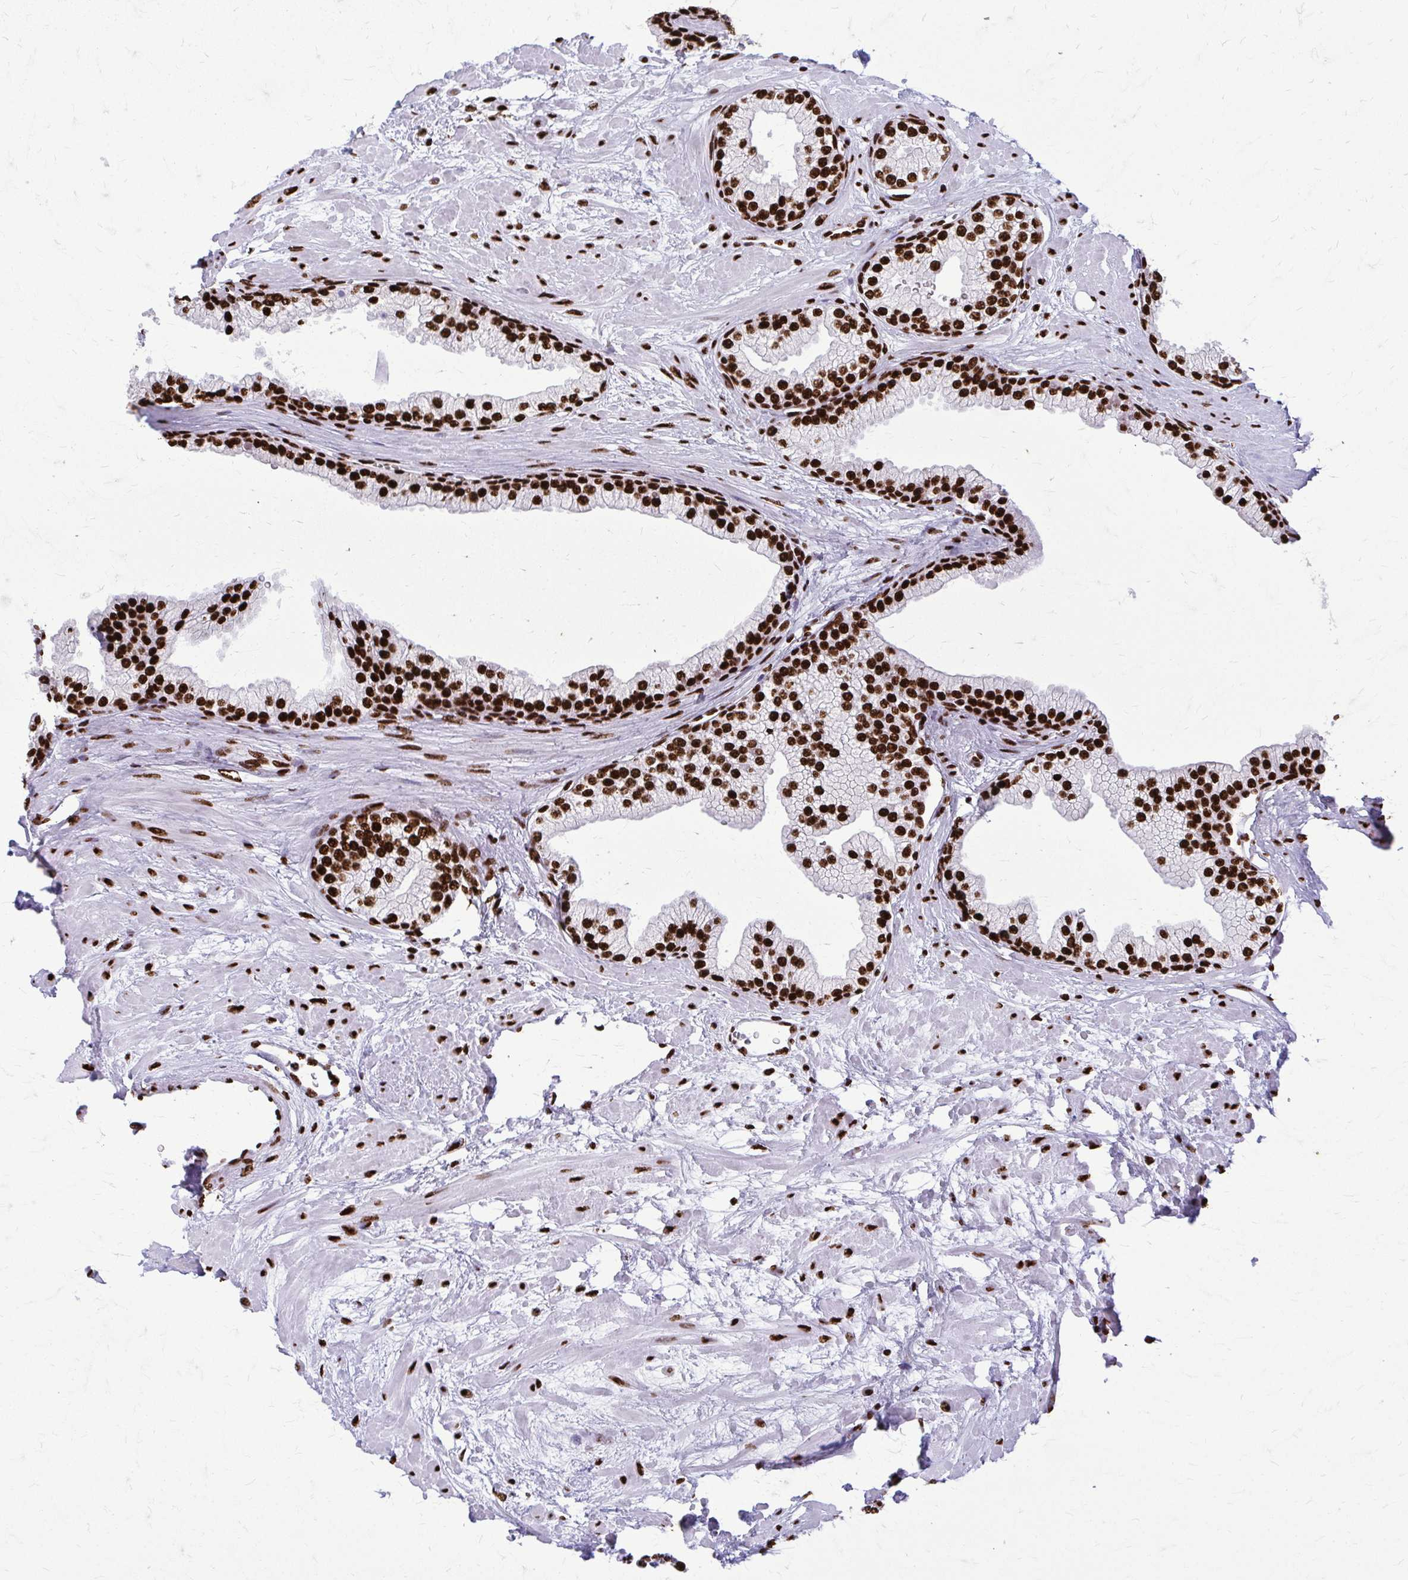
{"staining": {"intensity": "strong", "quantity": ">75%", "location": "nuclear"}, "tissue": "prostate", "cell_type": "Glandular cells", "image_type": "normal", "snomed": [{"axis": "morphology", "description": "Normal tissue, NOS"}, {"axis": "topography", "description": "Prostate"}, {"axis": "topography", "description": "Peripheral nerve tissue"}], "caption": "Strong nuclear expression for a protein is identified in approximately >75% of glandular cells of benign prostate using immunohistochemistry.", "gene": "SFPQ", "patient": {"sex": "male", "age": 61}}